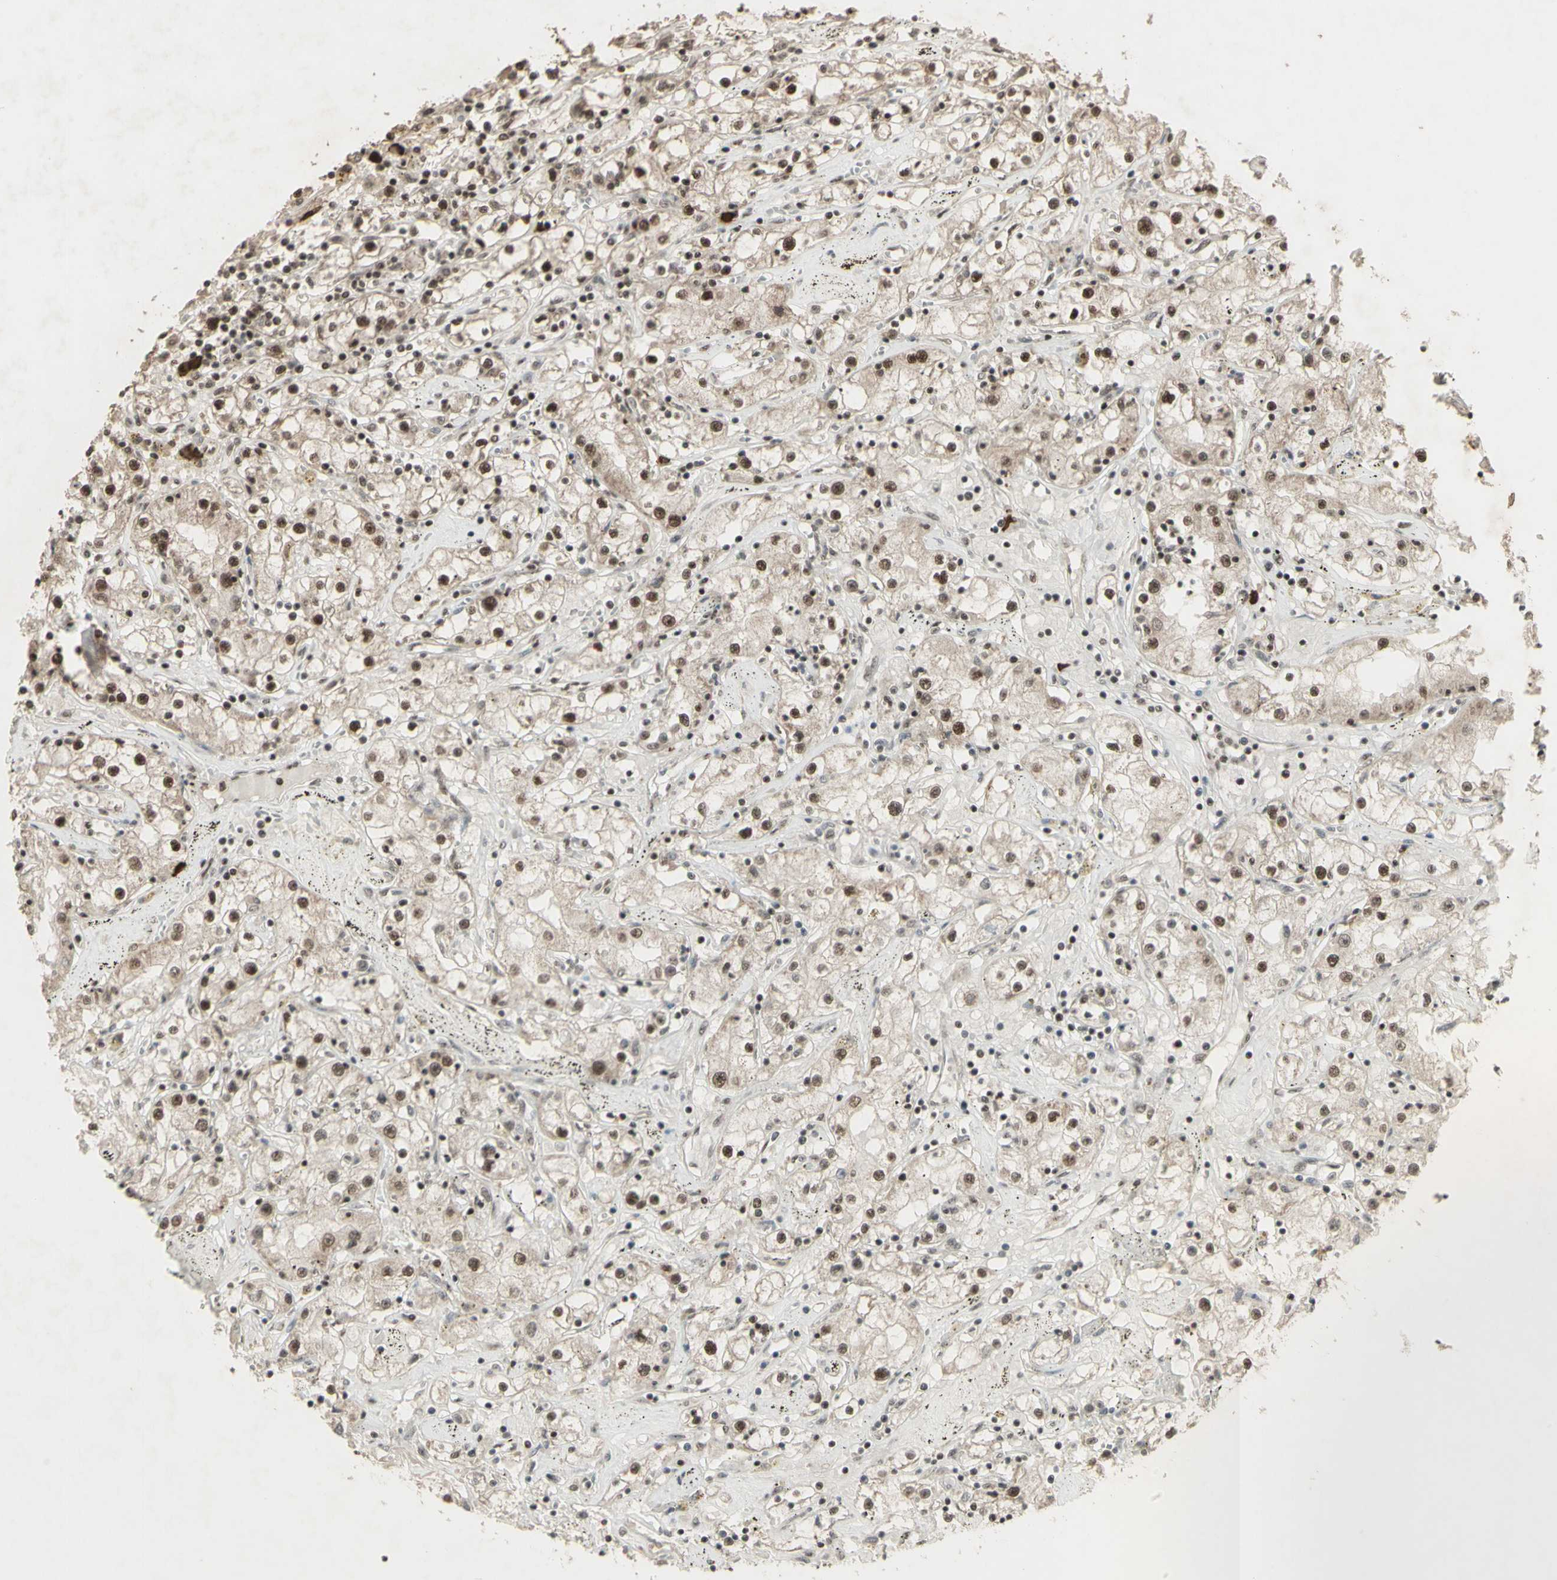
{"staining": {"intensity": "moderate", "quantity": ">75%", "location": "cytoplasmic/membranous,nuclear"}, "tissue": "renal cancer", "cell_type": "Tumor cells", "image_type": "cancer", "snomed": [{"axis": "morphology", "description": "Adenocarcinoma, NOS"}, {"axis": "topography", "description": "Kidney"}], "caption": "Immunohistochemical staining of human renal cancer (adenocarcinoma) exhibits medium levels of moderate cytoplasmic/membranous and nuclear expression in about >75% of tumor cells.", "gene": "CCNT1", "patient": {"sex": "male", "age": 56}}